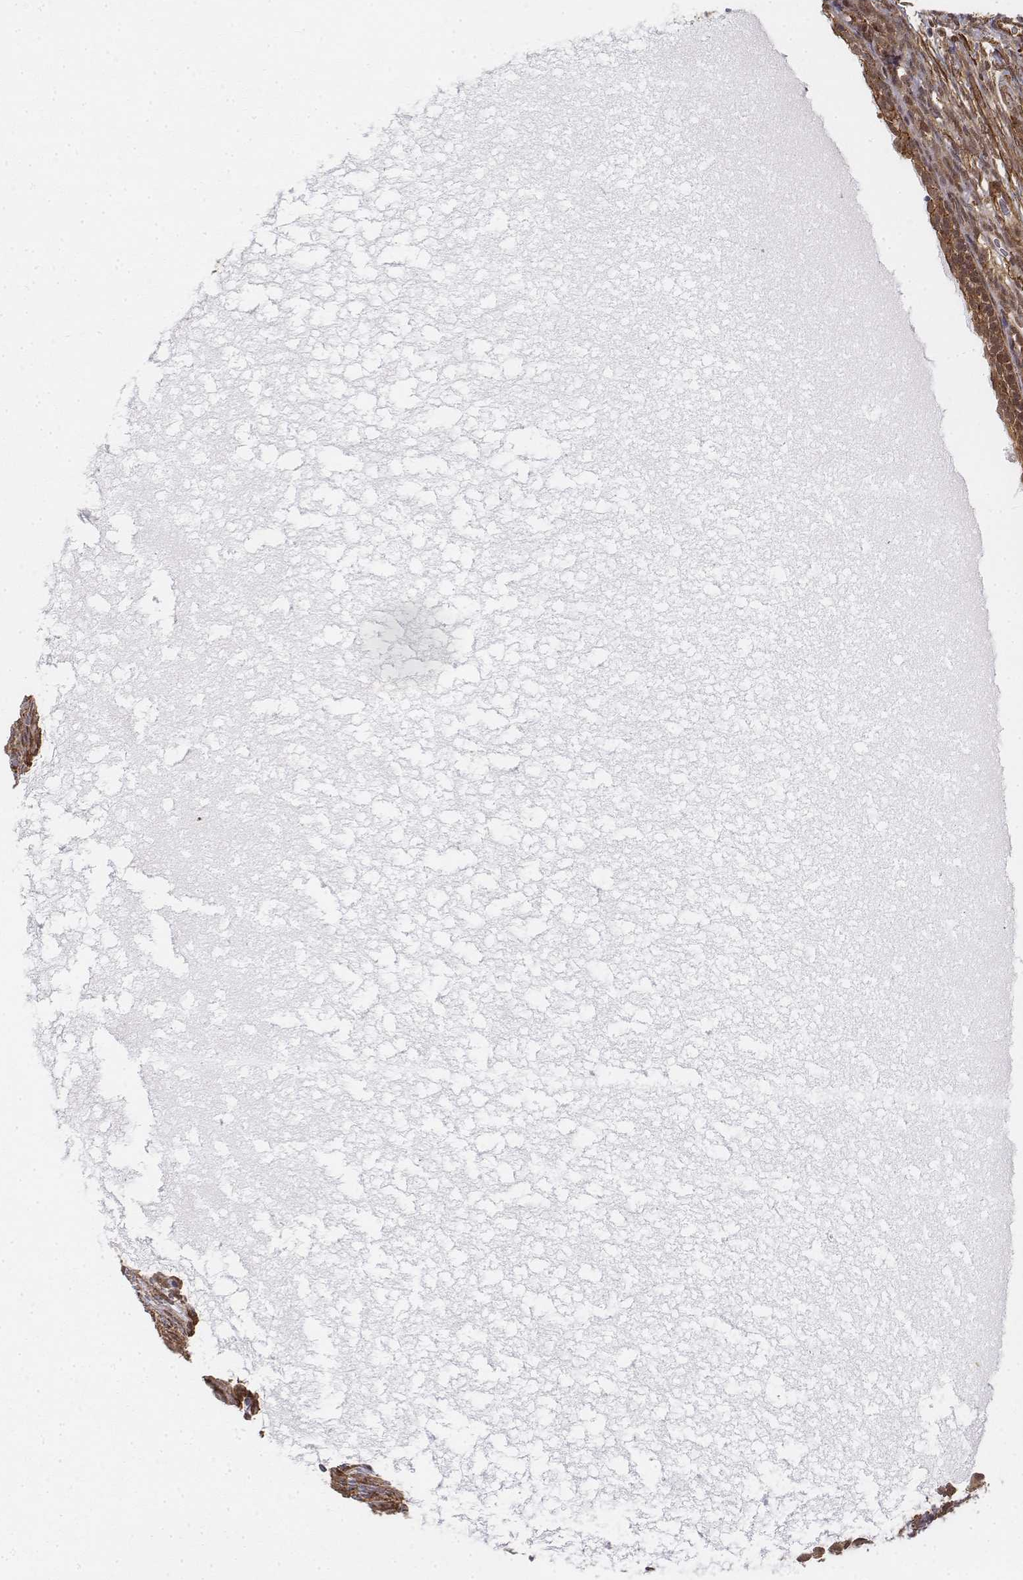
{"staining": {"intensity": "moderate", "quantity": "25%-75%", "location": "cytoplasmic/membranous,nuclear"}, "tissue": "ovary", "cell_type": "Ovarian stroma cells", "image_type": "normal", "snomed": [{"axis": "morphology", "description": "Normal tissue, NOS"}, {"axis": "topography", "description": "Ovary"}], "caption": "Ovarian stroma cells reveal medium levels of moderate cytoplasmic/membranous,nuclear positivity in about 25%-75% of cells in benign ovary. The protein of interest is shown in brown color, while the nuclei are stained blue.", "gene": "ZFYVE19", "patient": {"sex": "female", "age": 34}}